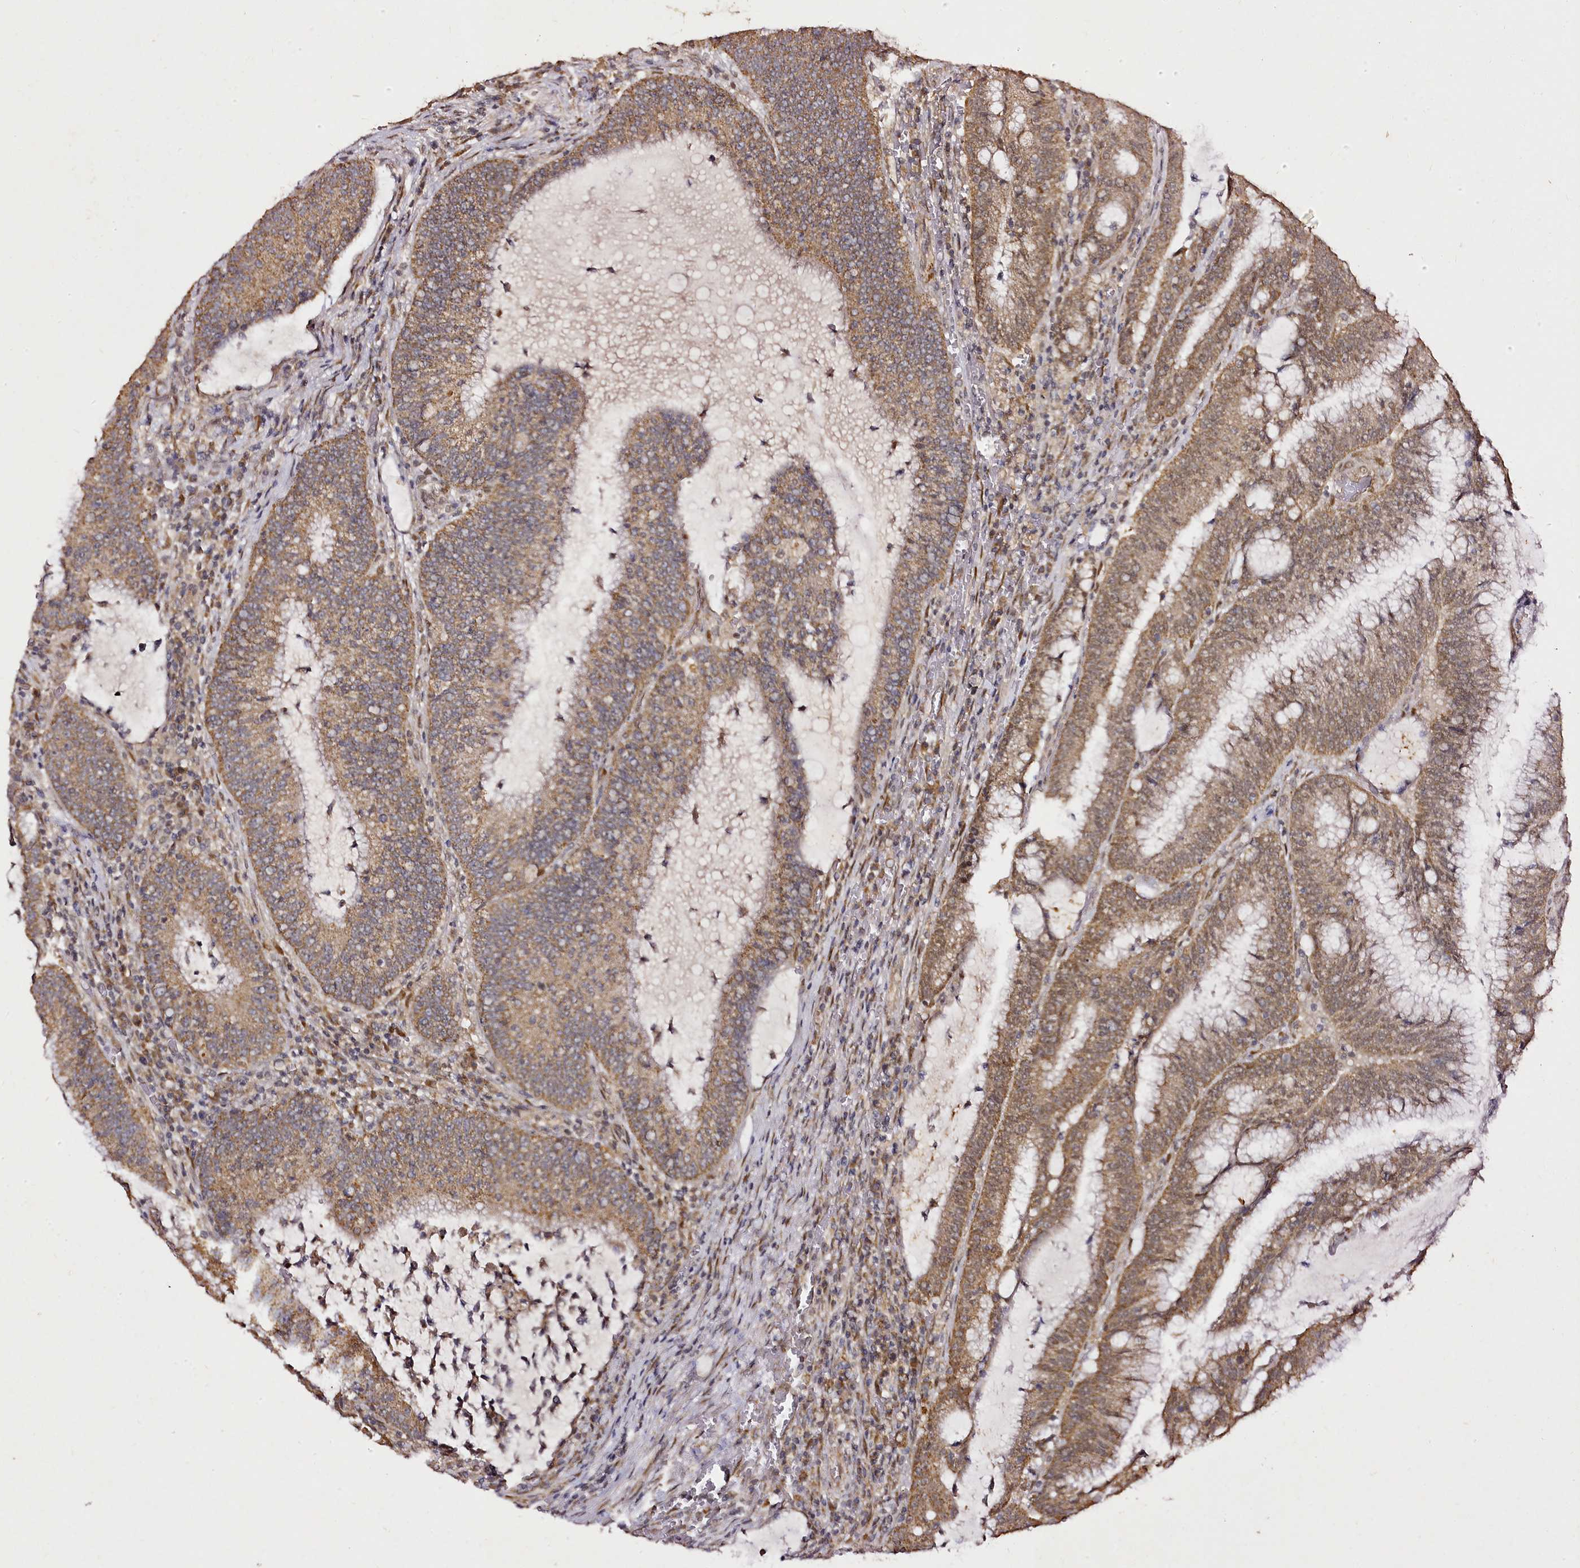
{"staining": {"intensity": "moderate", "quantity": ">75%", "location": "cytoplasmic/membranous"}, "tissue": "colorectal cancer", "cell_type": "Tumor cells", "image_type": "cancer", "snomed": [{"axis": "morphology", "description": "Adenocarcinoma, NOS"}, {"axis": "topography", "description": "Rectum"}], "caption": "This is an image of IHC staining of adenocarcinoma (colorectal), which shows moderate expression in the cytoplasmic/membranous of tumor cells.", "gene": "EDIL3", "patient": {"sex": "female", "age": 77}}